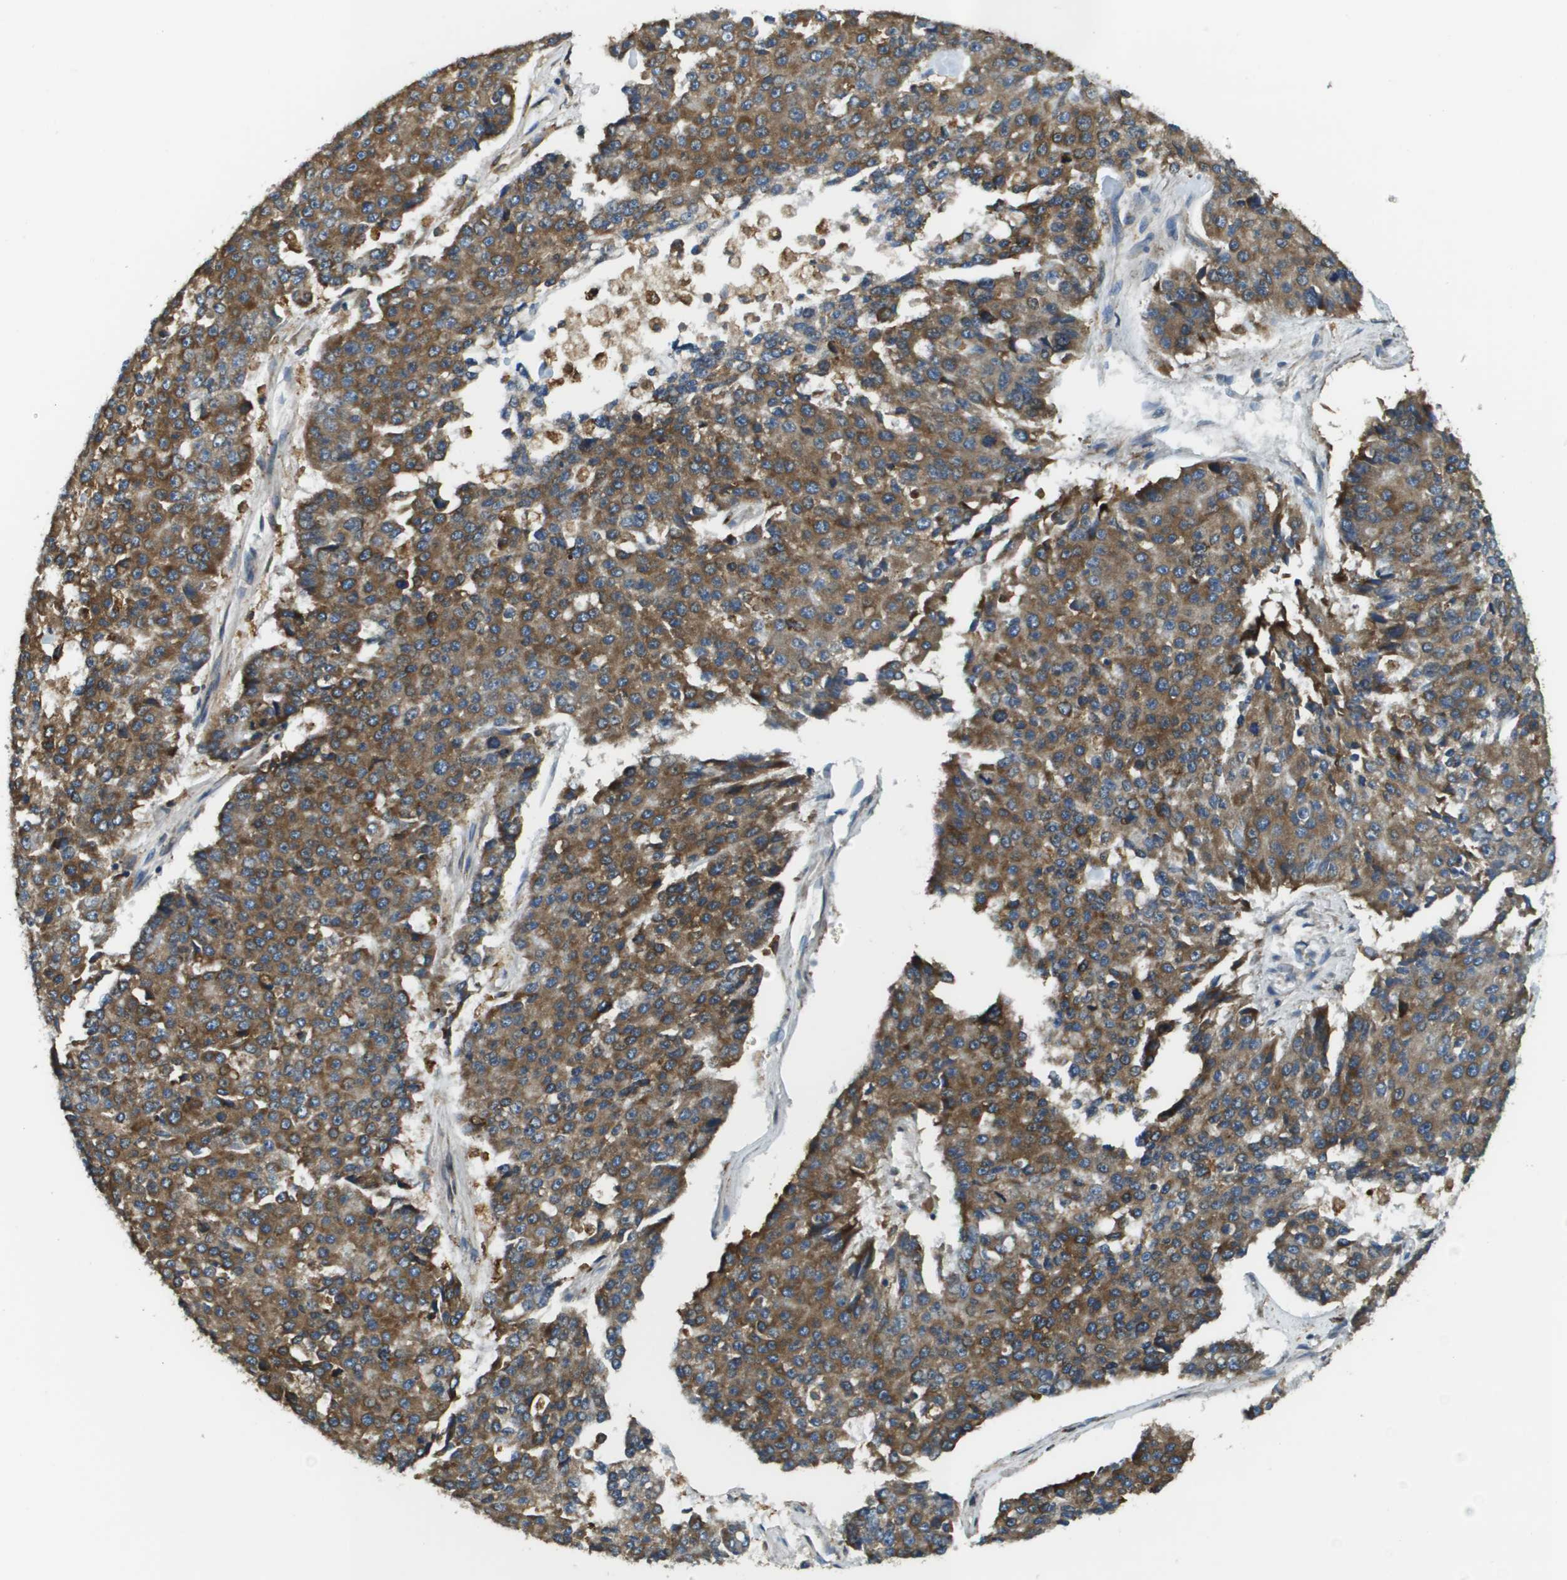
{"staining": {"intensity": "moderate", "quantity": ">75%", "location": "cytoplasmic/membranous"}, "tissue": "pancreatic cancer", "cell_type": "Tumor cells", "image_type": "cancer", "snomed": [{"axis": "morphology", "description": "Adenocarcinoma, NOS"}, {"axis": "topography", "description": "Pancreas"}], "caption": "Immunohistochemical staining of human pancreatic cancer demonstrates medium levels of moderate cytoplasmic/membranous protein positivity in approximately >75% of tumor cells.", "gene": "CNPY3", "patient": {"sex": "male", "age": 50}}